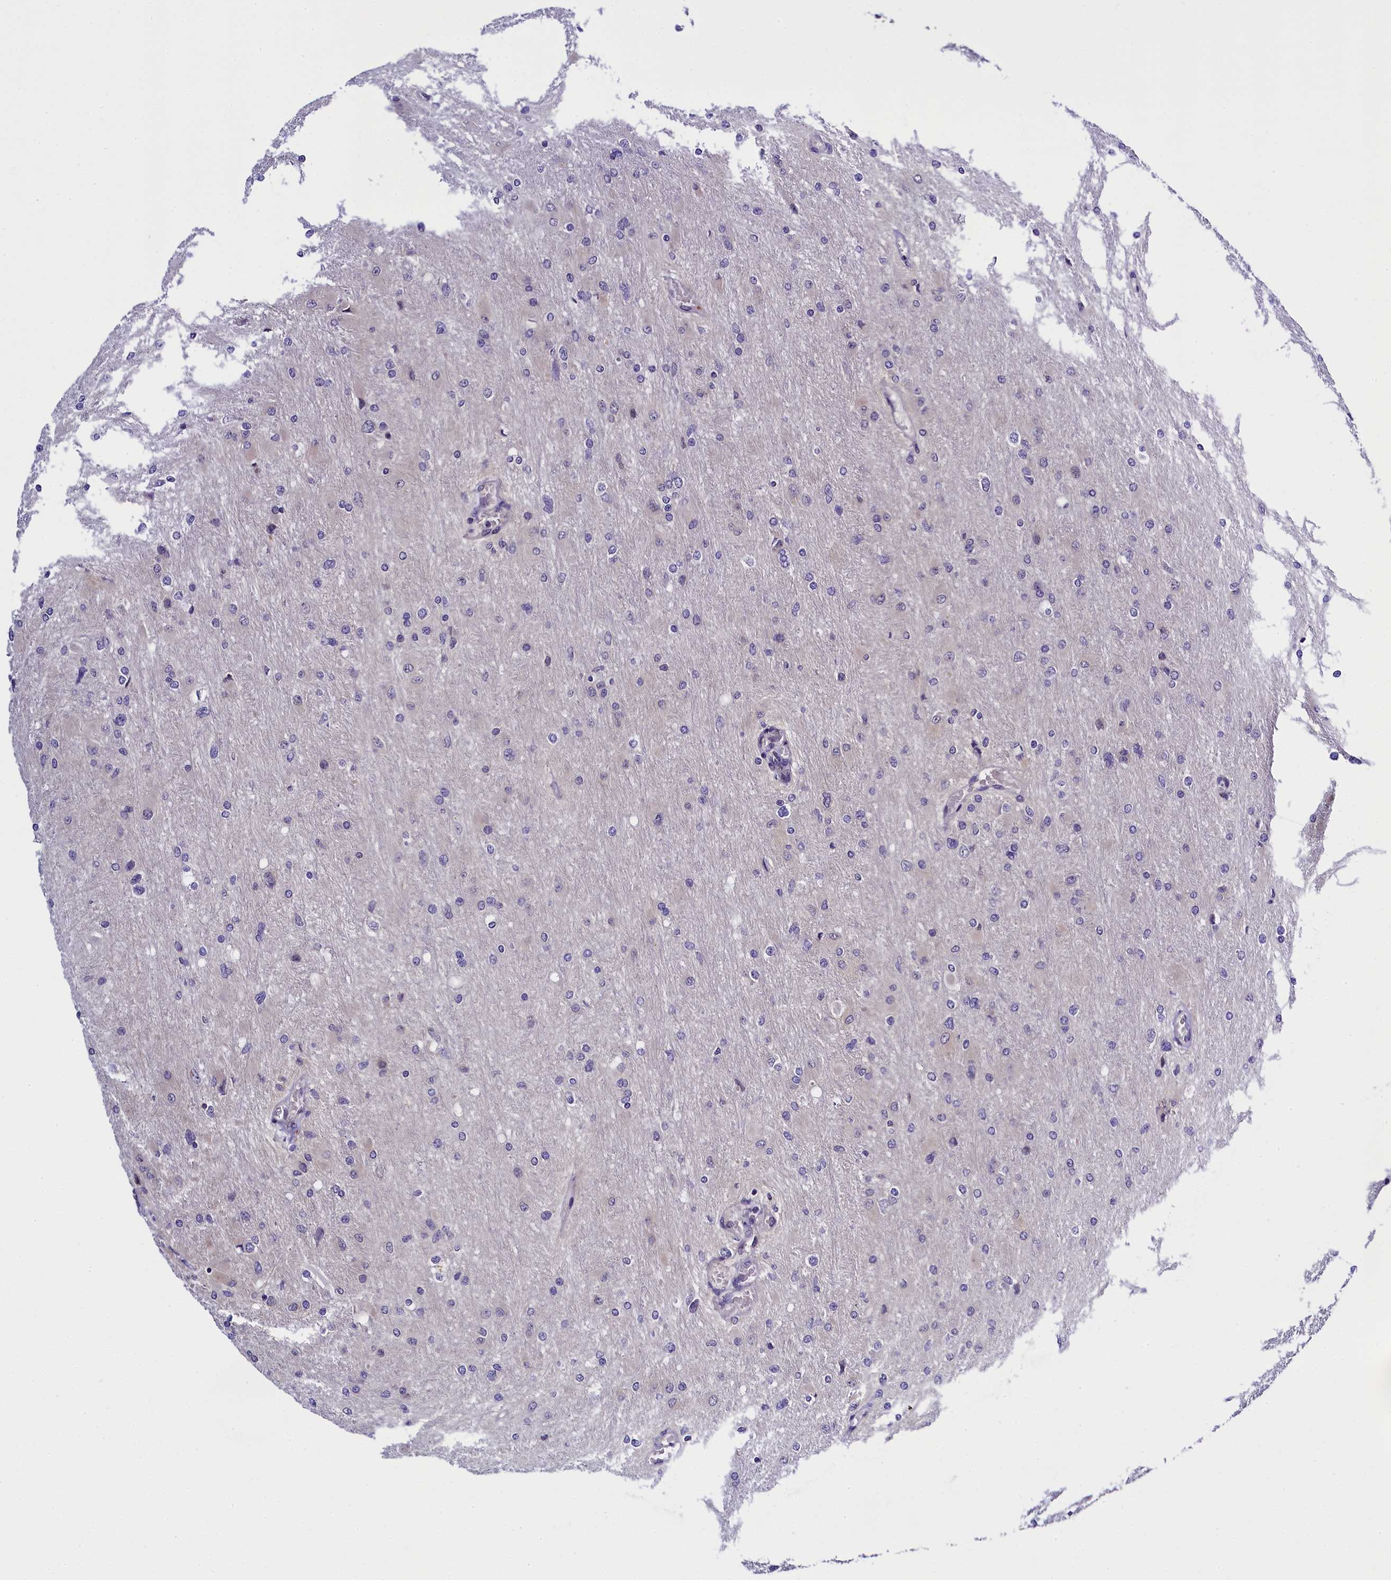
{"staining": {"intensity": "negative", "quantity": "none", "location": "none"}, "tissue": "glioma", "cell_type": "Tumor cells", "image_type": "cancer", "snomed": [{"axis": "morphology", "description": "Glioma, malignant, High grade"}, {"axis": "topography", "description": "Cerebral cortex"}], "caption": "IHC histopathology image of glioma stained for a protein (brown), which exhibits no expression in tumor cells. The staining is performed using DAB brown chromogen with nuclei counter-stained in using hematoxylin.", "gene": "ENKD1", "patient": {"sex": "female", "age": 36}}